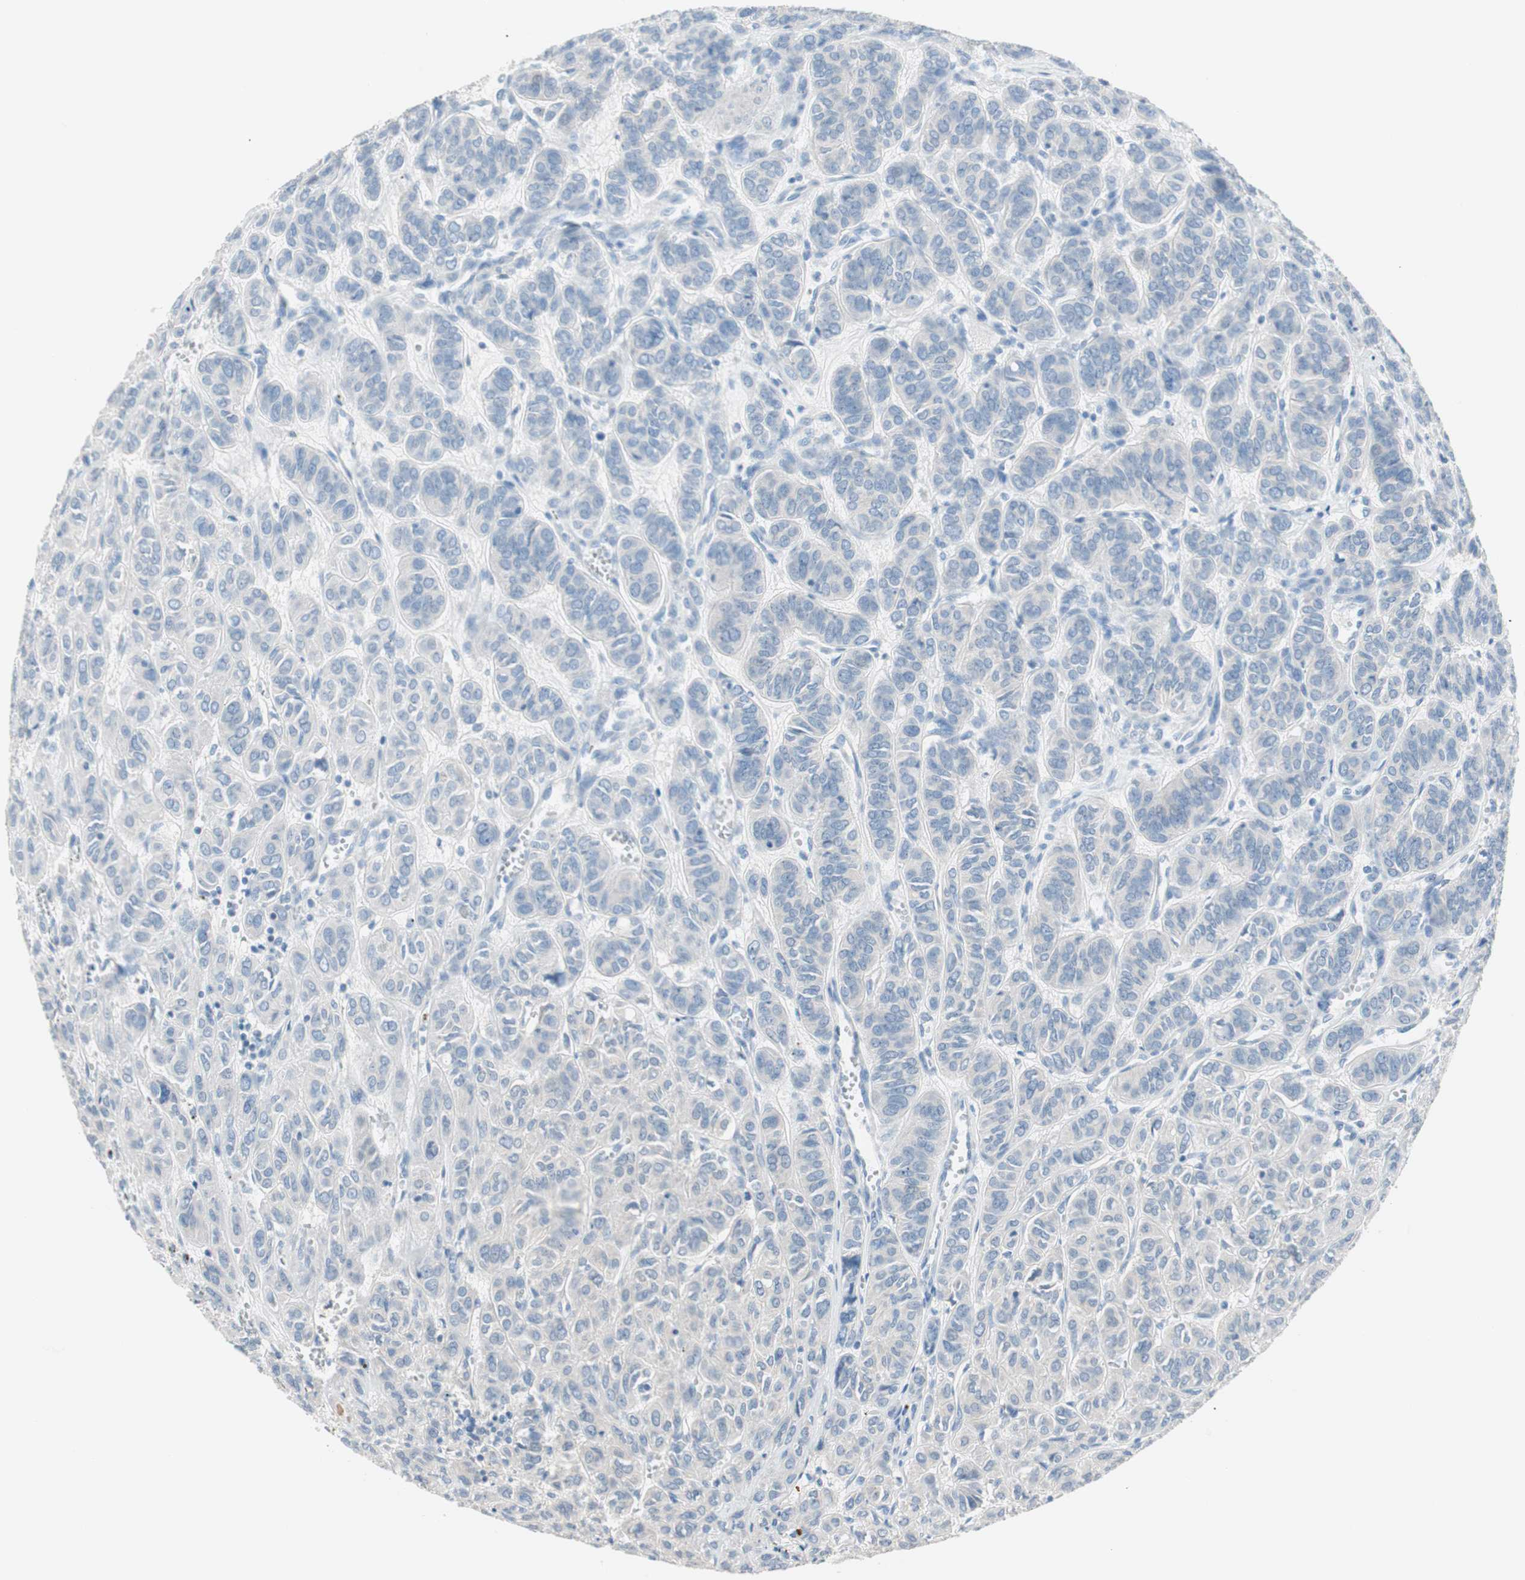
{"staining": {"intensity": "negative", "quantity": "none", "location": "none"}, "tissue": "thyroid cancer", "cell_type": "Tumor cells", "image_type": "cancer", "snomed": [{"axis": "morphology", "description": "Follicular adenoma carcinoma, NOS"}, {"axis": "topography", "description": "Thyroid gland"}], "caption": "There is no significant staining in tumor cells of thyroid follicular adenoma carcinoma. Nuclei are stained in blue.", "gene": "VIL1", "patient": {"sex": "female", "age": 71}}